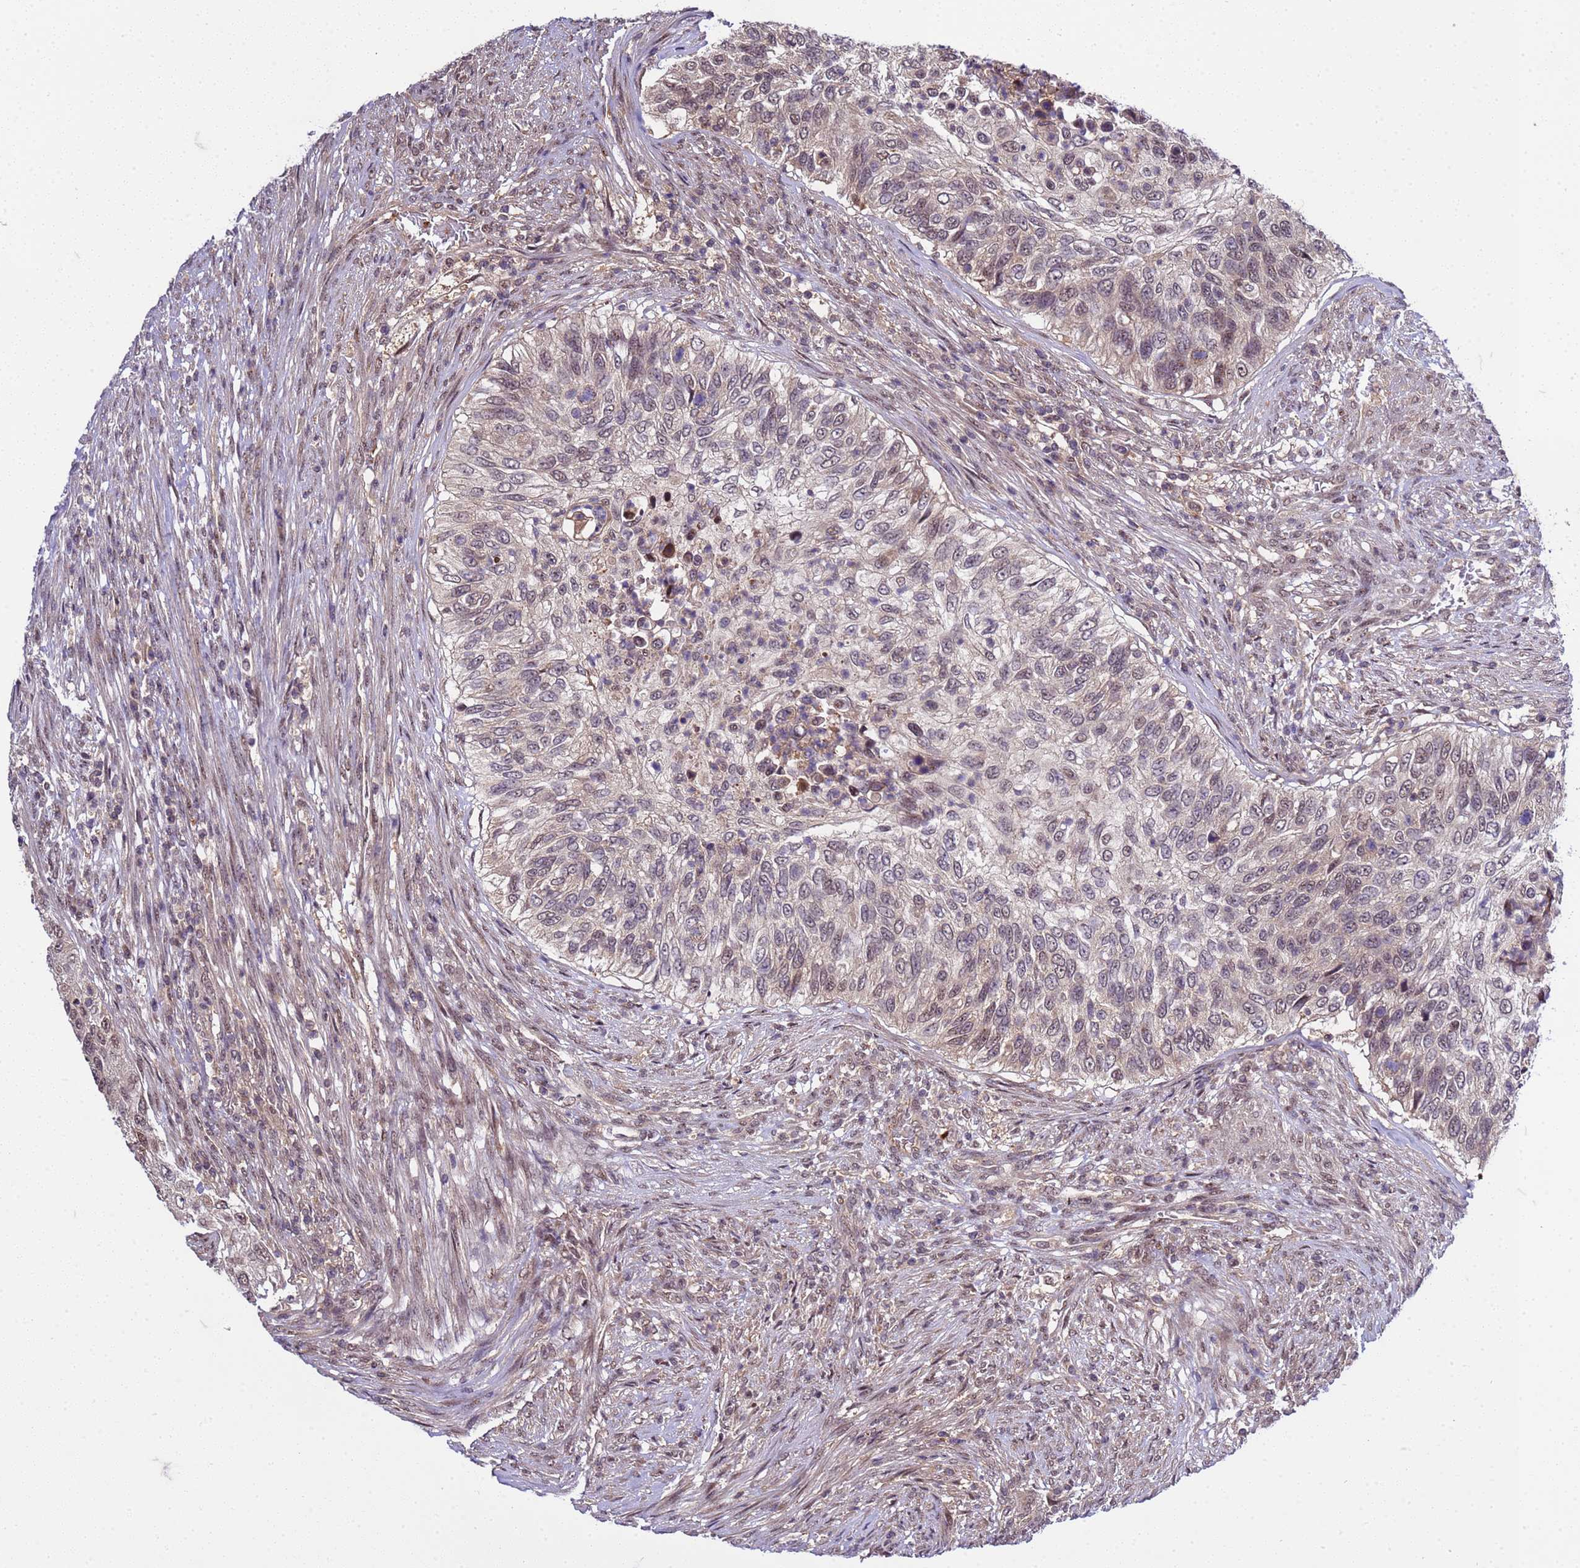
{"staining": {"intensity": "weak", "quantity": ">75%", "location": "nuclear"}, "tissue": "urothelial cancer", "cell_type": "Tumor cells", "image_type": "cancer", "snomed": [{"axis": "morphology", "description": "Urothelial carcinoma, High grade"}, {"axis": "topography", "description": "Urinary bladder"}], "caption": "Immunohistochemical staining of urothelial cancer exhibits weak nuclear protein positivity in approximately >75% of tumor cells.", "gene": "GEN1", "patient": {"sex": "female", "age": 60}}